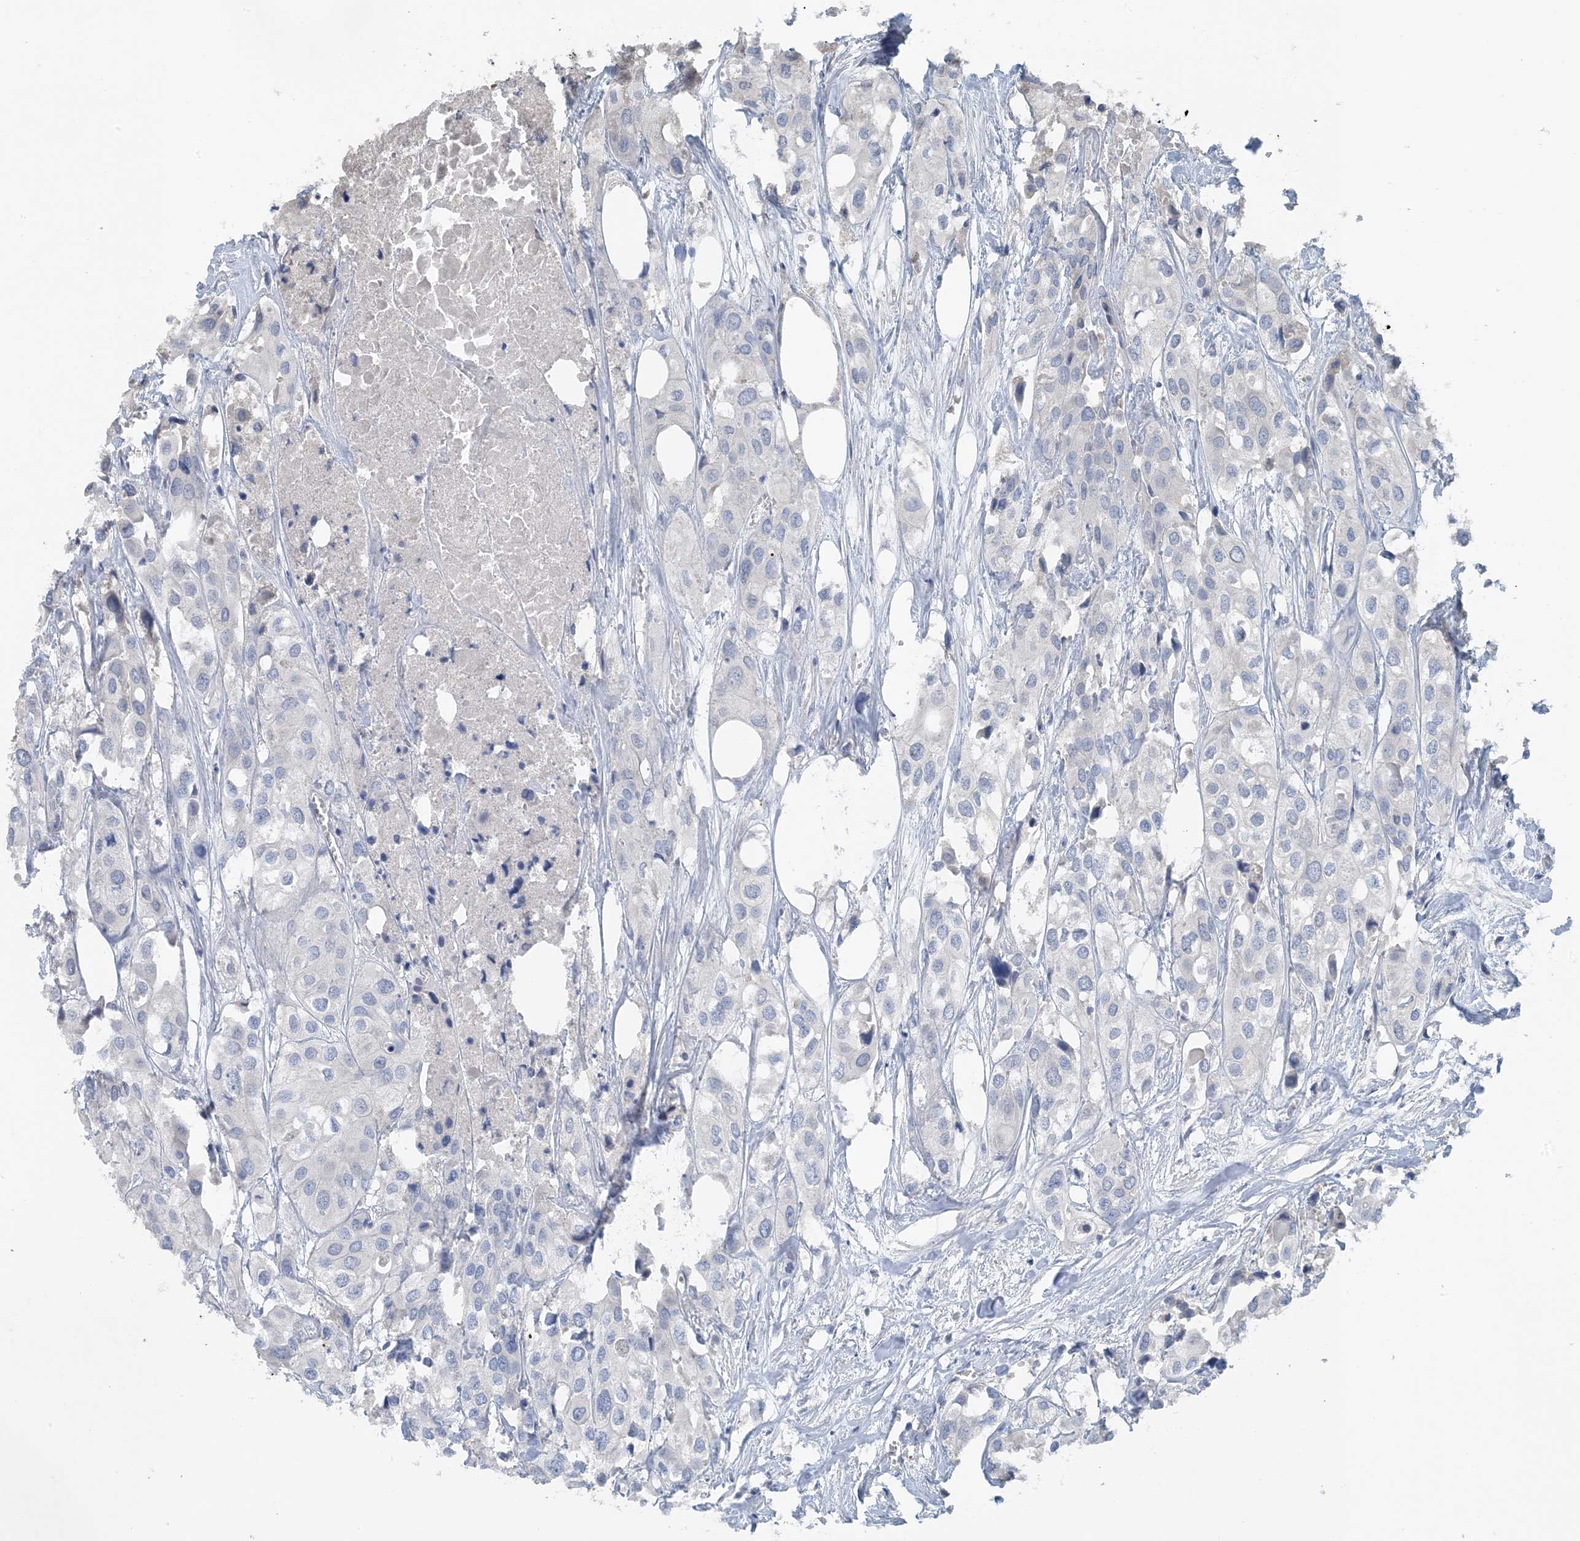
{"staining": {"intensity": "negative", "quantity": "none", "location": "none"}, "tissue": "urothelial cancer", "cell_type": "Tumor cells", "image_type": "cancer", "snomed": [{"axis": "morphology", "description": "Urothelial carcinoma, High grade"}, {"axis": "topography", "description": "Urinary bladder"}], "caption": "DAB immunohistochemical staining of human high-grade urothelial carcinoma displays no significant staining in tumor cells.", "gene": "CTRL", "patient": {"sex": "male", "age": 64}}